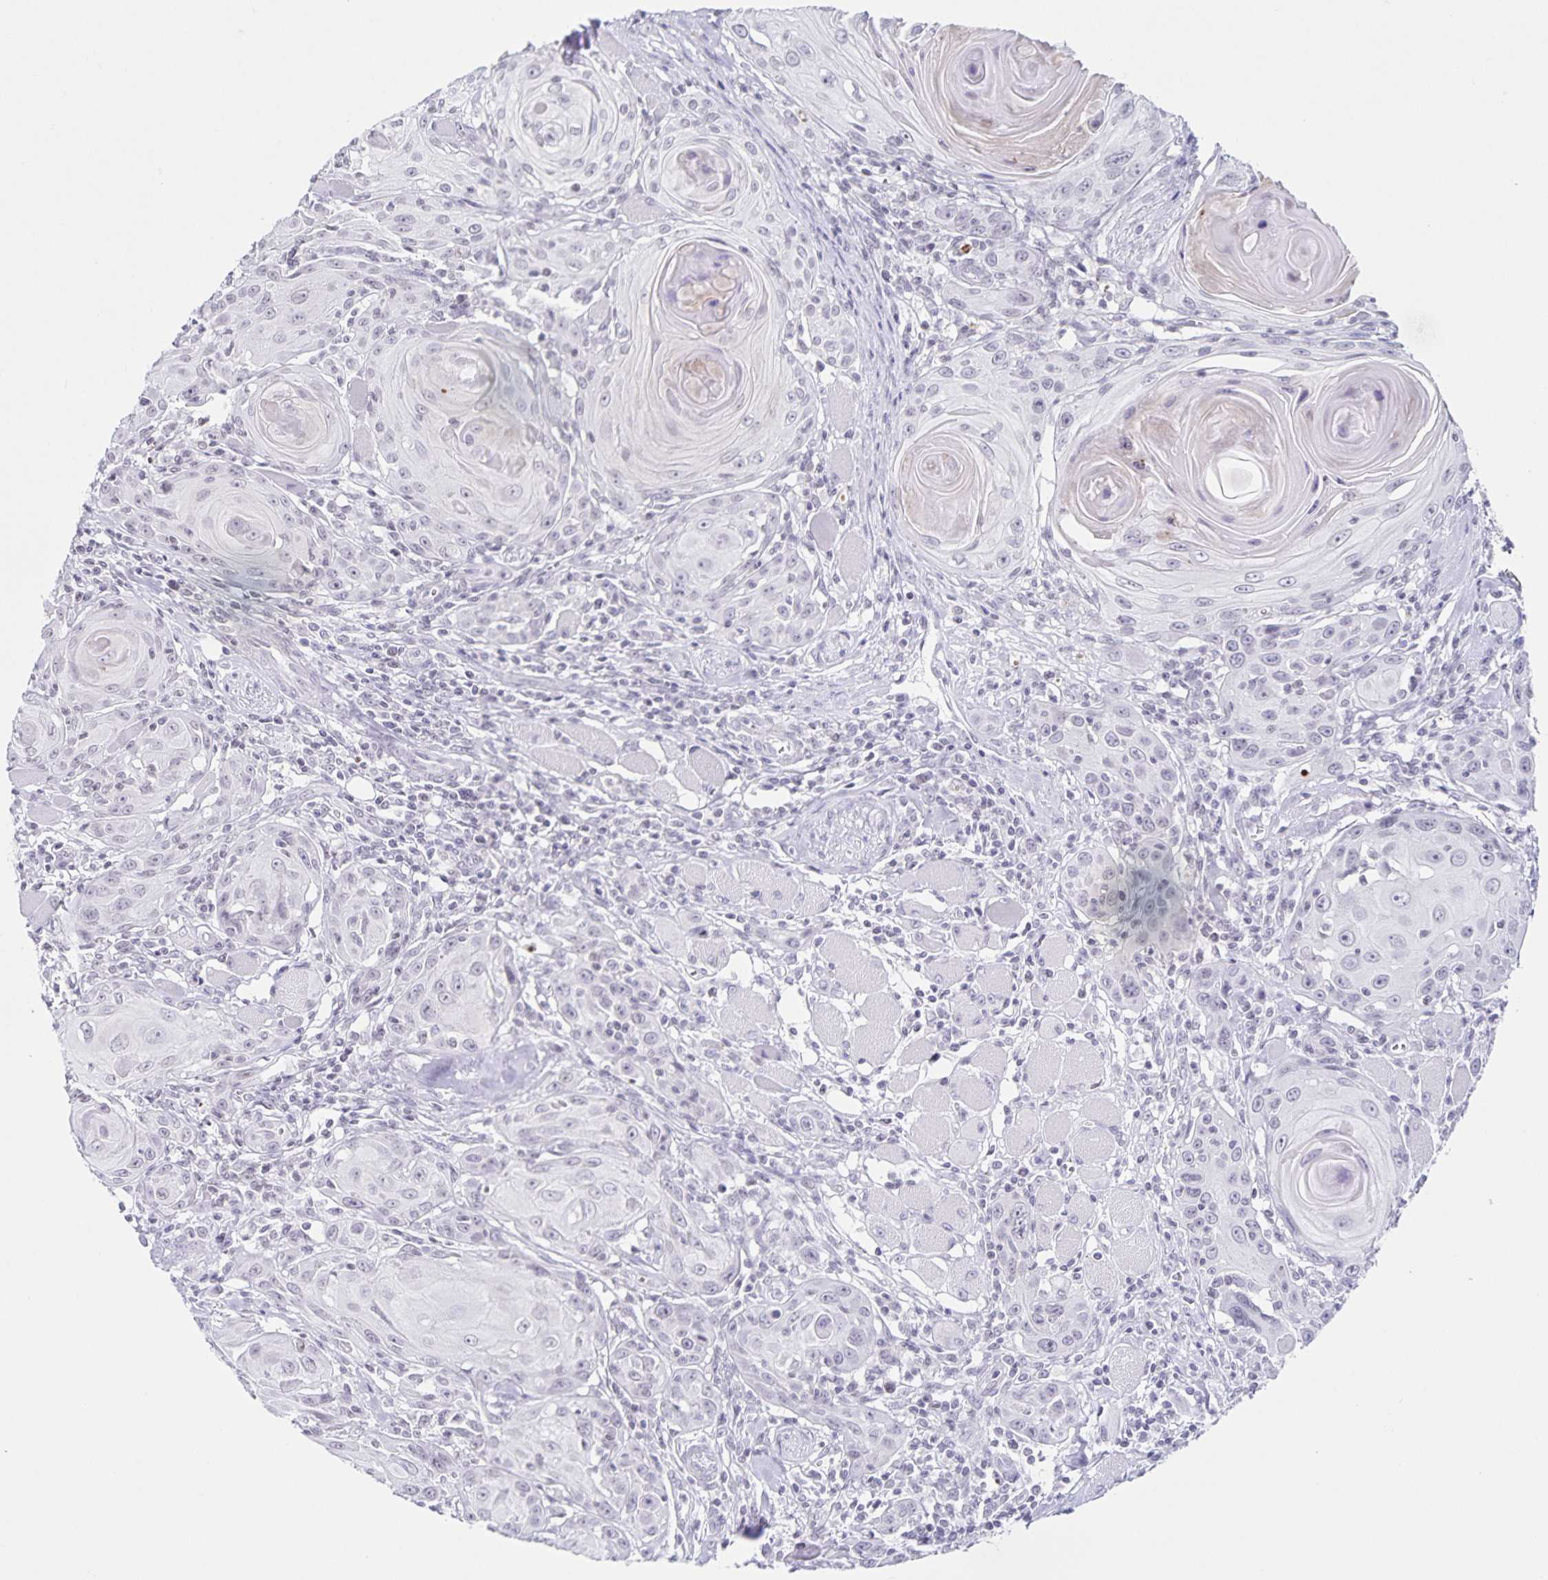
{"staining": {"intensity": "negative", "quantity": "none", "location": "none"}, "tissue": "head and neck cancer", "cell_type": "Tumor cells", "image_type": "cancer", "snomed": [{"axis": "morphology", "description": "Squamous cell carcinoma, NOS"}, {"axis": "topography", "description": "Head-Neck"}], "caption": "Human squamous cell carcinoma (head and neck) stained for a protein using immunohistochemistry demonstrates no positivity in tumor cells.", "gene": "LCE6A", "patient": {"sex": "female", "age": 80}}